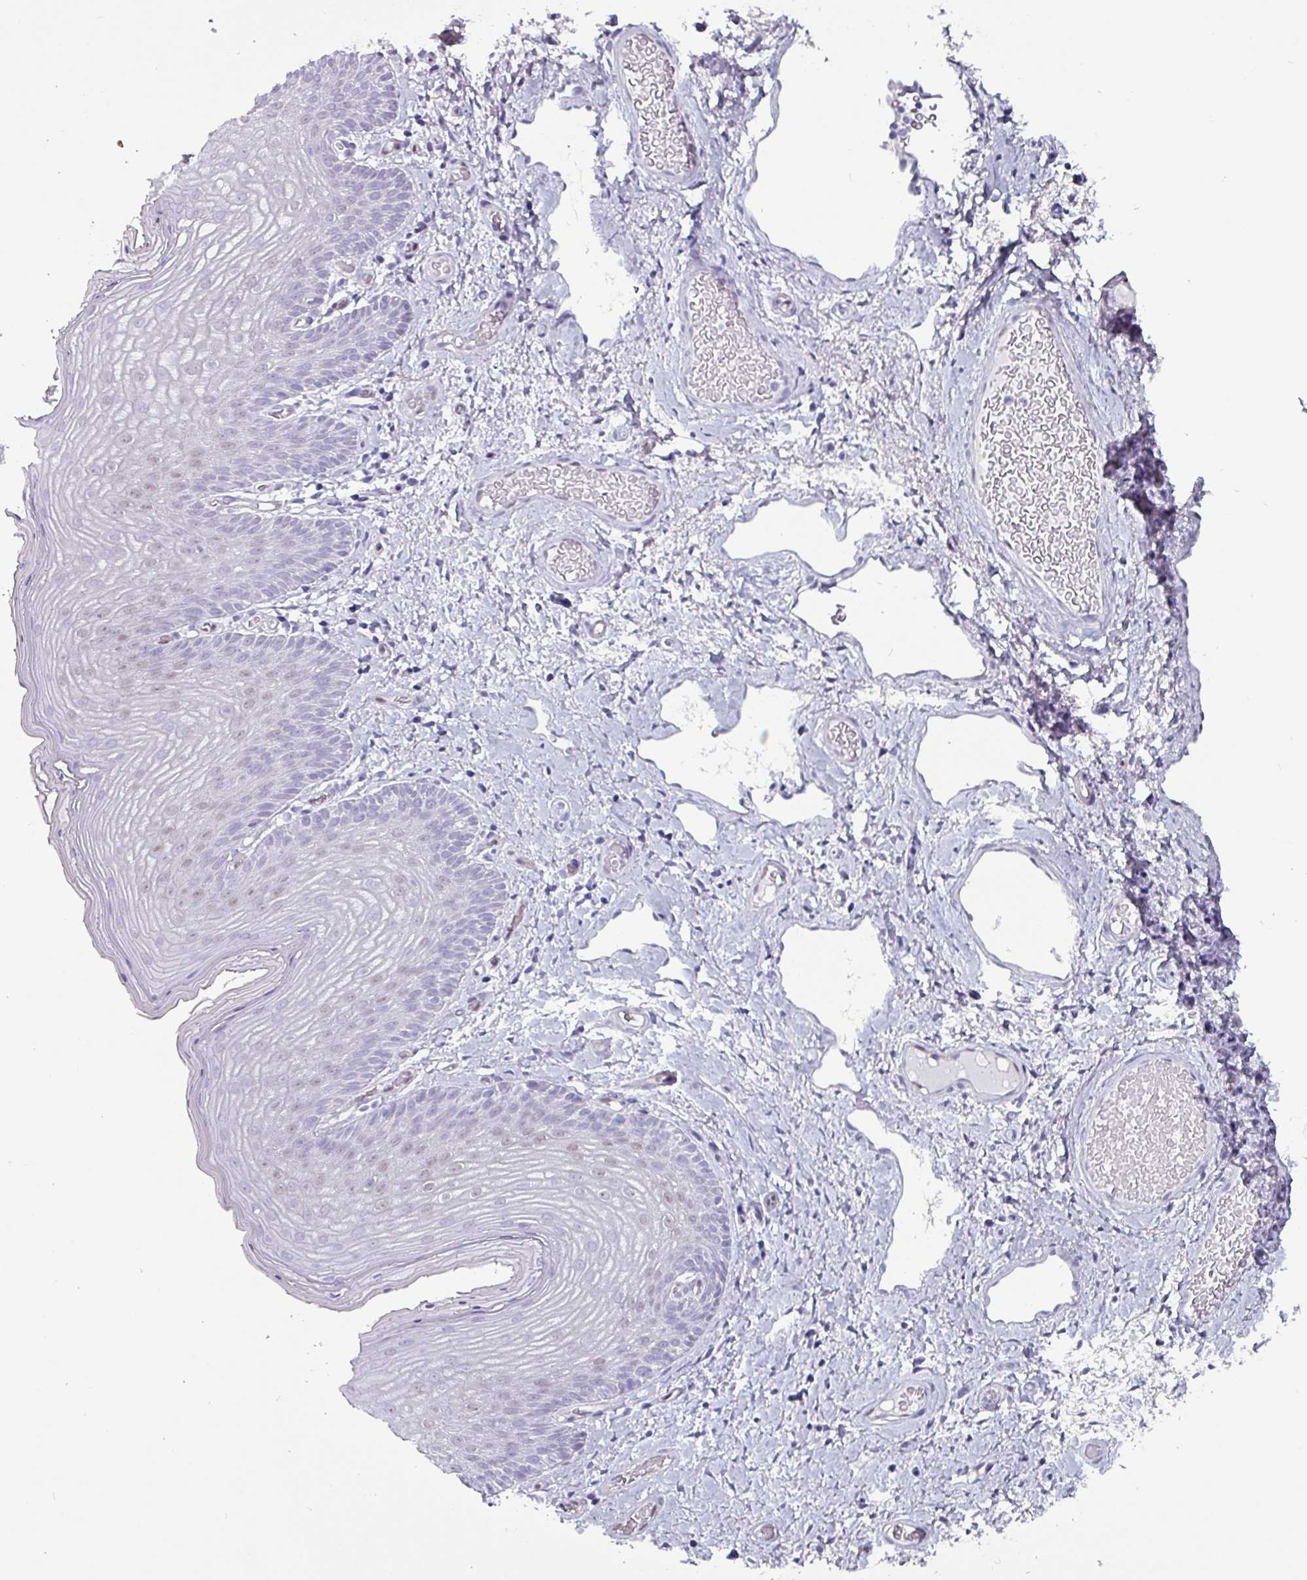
{"staining": {"intensity": "weak", "quantity": "<25%", "location": "nuclear"}, "tissue": "skin", "cell_type": "Epidermal cells", "image_type": "normal", "snomed": [{"axis": "morphology", "description": "Normal tissue, NOS"}, {"axis": "topography", "description": "Anal"}], "caption": "The immunohistochemistry image has no significant expression in epidermal cells of skin. (DAB immunohistochemistry (IHC), high magnification).", "gene": "ZNF816", "patient": {"sex": "female", "age": 40}}